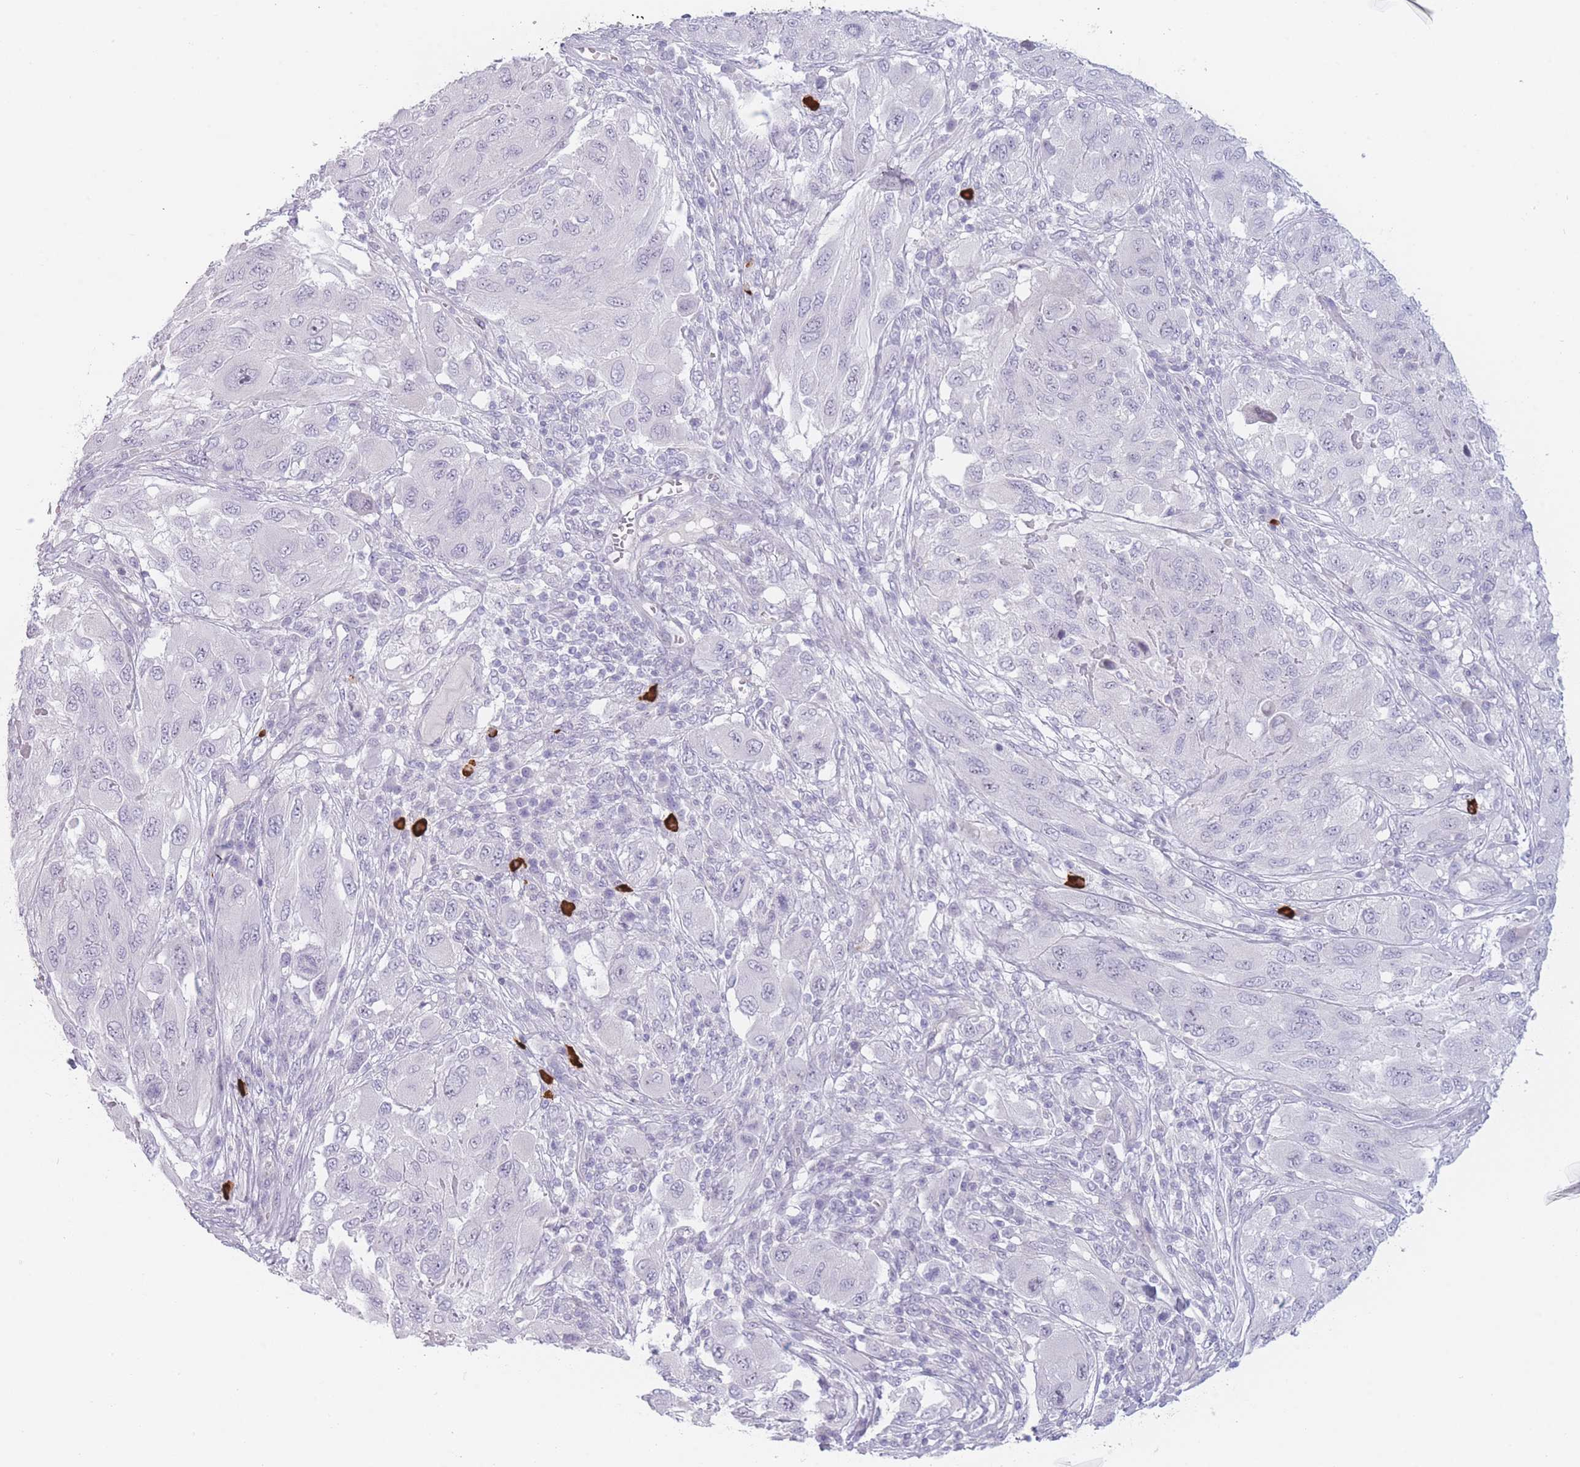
{"staining": {"intensity": "negative", "quantity": "none", "location": "none"}, "tissue": "melanoma", "cell_type": "Tumor cells", "image_type": "cancer", "snomed": [{"axis": "morphology", "description": "Malignant melanoma, NOS"}, {"axis": "topography", "description": "Skin"}], "caption": "Immunohistochemistry micrograph of human melanoma stained for a protein (brown), which exhibits no positivity in tumor cells. The staining is performed using DAB (3,3'-diaminobenzidine) brown chromogen with nuclei counter-stained in using hematoxylin.", "gene": "PLEKHG2", "patient": {"sex": "female", "age": 91}}